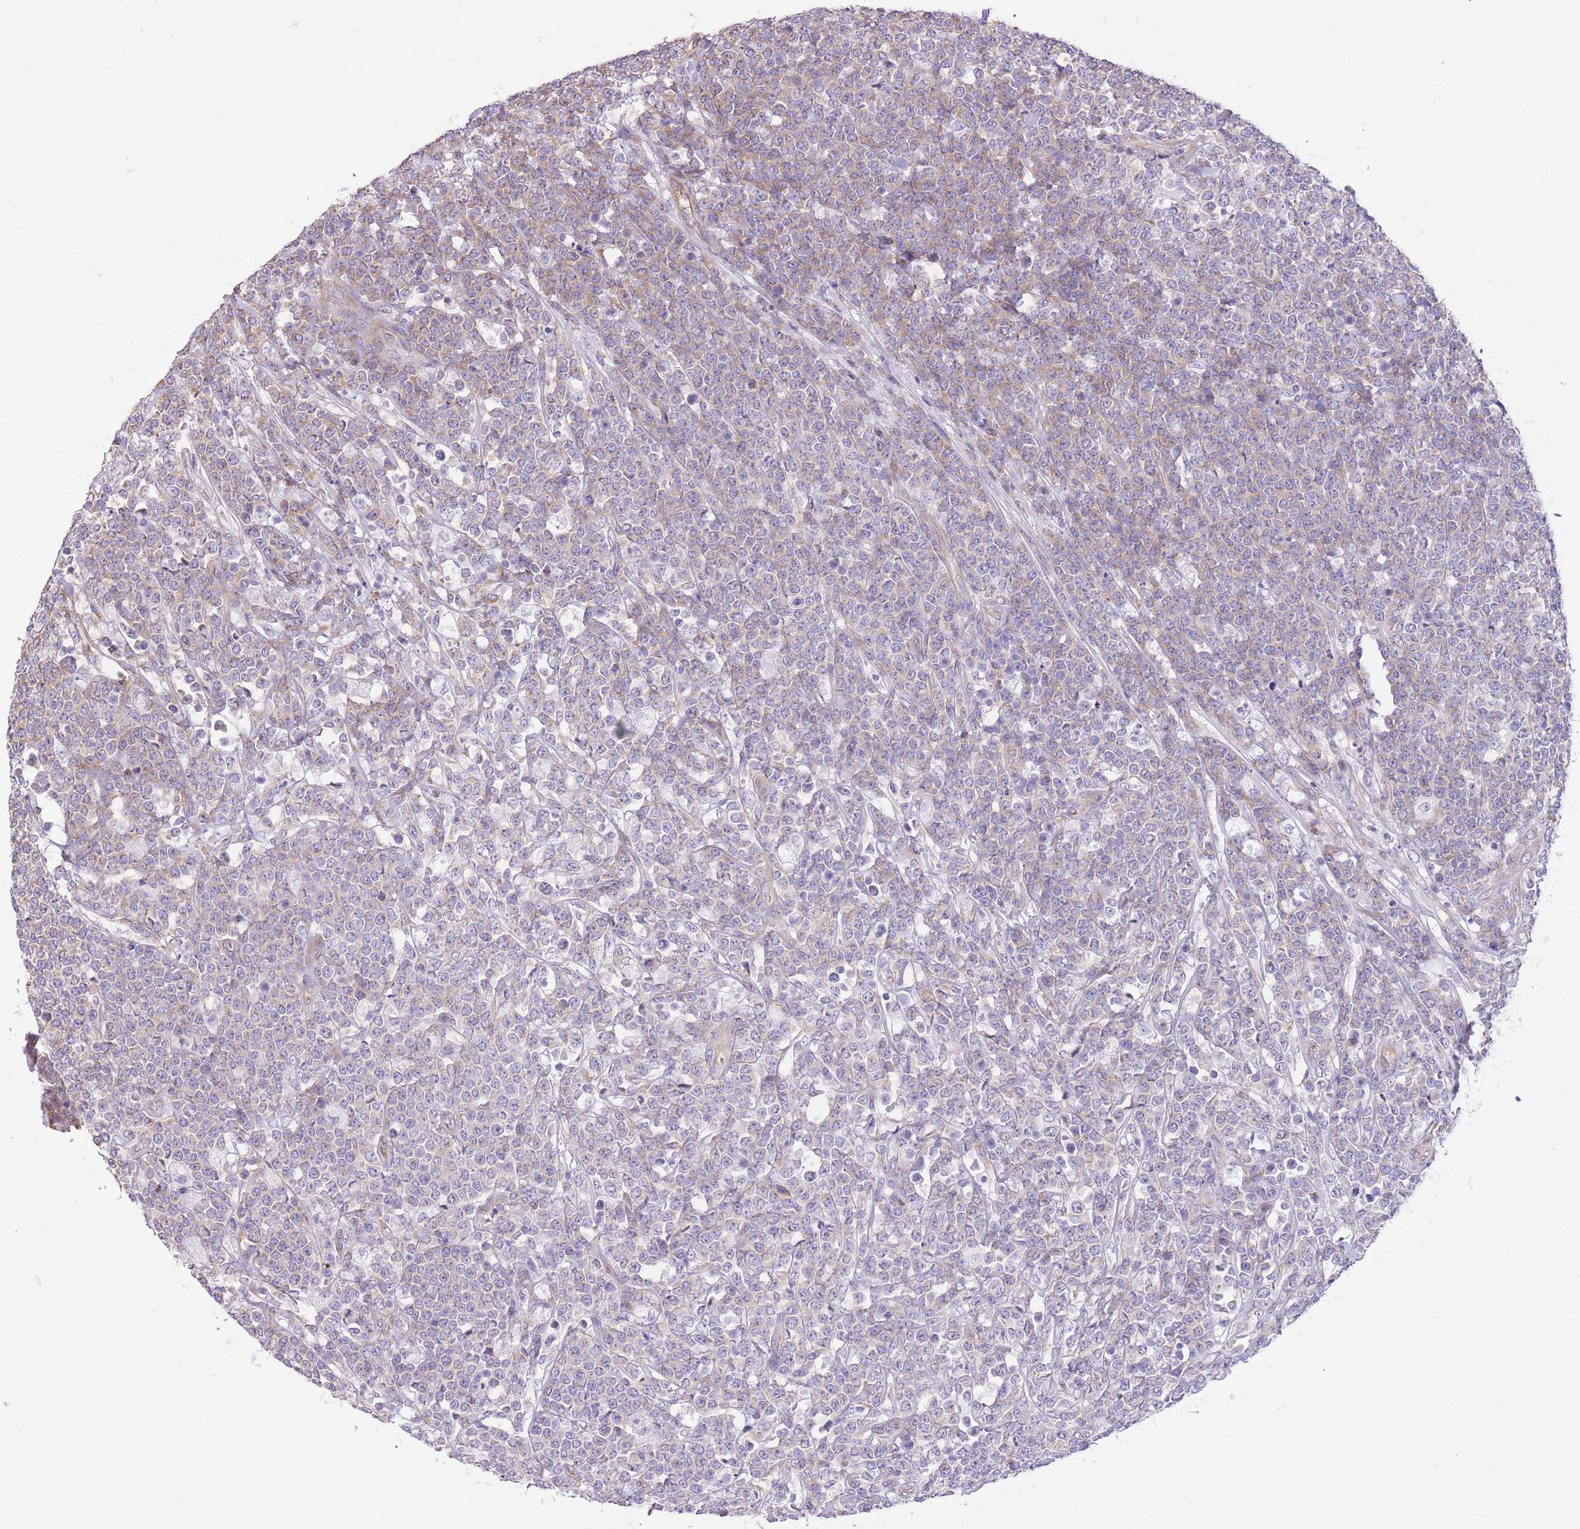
{"staining": {"intensity": "weak", "quantity": "25%-75%", "location": "cytoplasmic/membranous"}, "tissue": "lymphoma", "cell_type": "Tumor cells", "image_type": "cancer", "snomed": [{"axis": "morphology", "description": "Malignant lymphoma, non-Hodgkin's type, High grade"}, {"axis": "topography", "description": "Small intestine"}], "caption": "The micrograph reveals a brown stain indicating the presence of a protein in the cytoplasmic/membranous of tumor cells in lymphoma. The staining is performed using DAB (3,3'-diaminobenzidine) brown chromogen to label protein expression. The nuclei are counter-stained blue using hematoxylin.", "gene": "RHOU", "patient": {"sex": "male", "age": 8}}